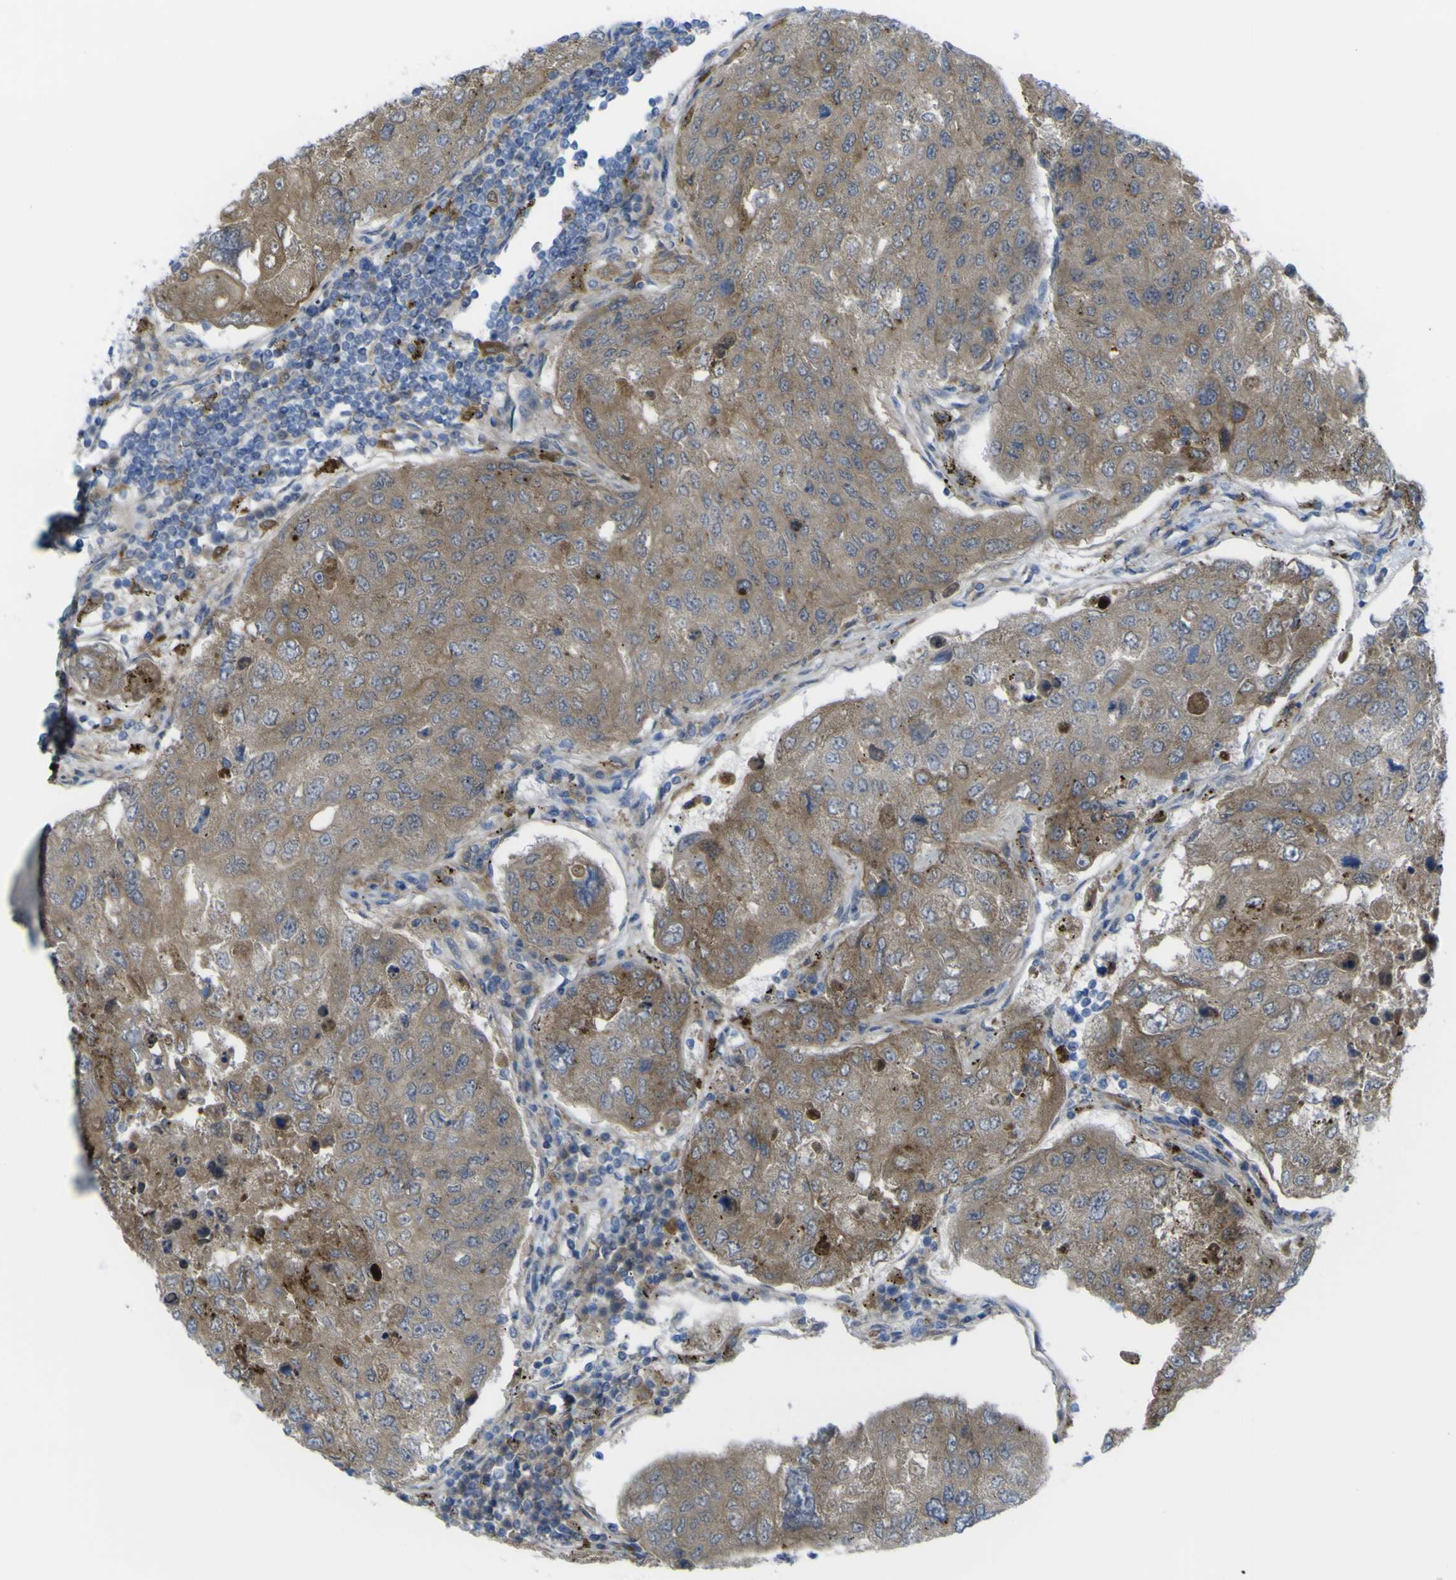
{"staining": {"intensity": "moderate", "quantity": ">75%", "location": "cytoplasmic/membranous"}, "tissue": "urothelial cancer", "cell_type": "Tumor cells", "image_type": "cancer", "snomed": [{"axis": "morphology", "description": "Urothelial carcinoma, High grade"}, {"axis": "topography", "description": "Lymph node"}, {"axis": "topography", "description": "Urinary bladder"}], "caption": "Approximately >75% of tumor cells in urothelial cancer show moderate cytoplasmic/membranous protein positivity as visualized by brown immunohistochemical staining.", "gene": "PLD3", "patient": {"sex": "male", "age": 51}}